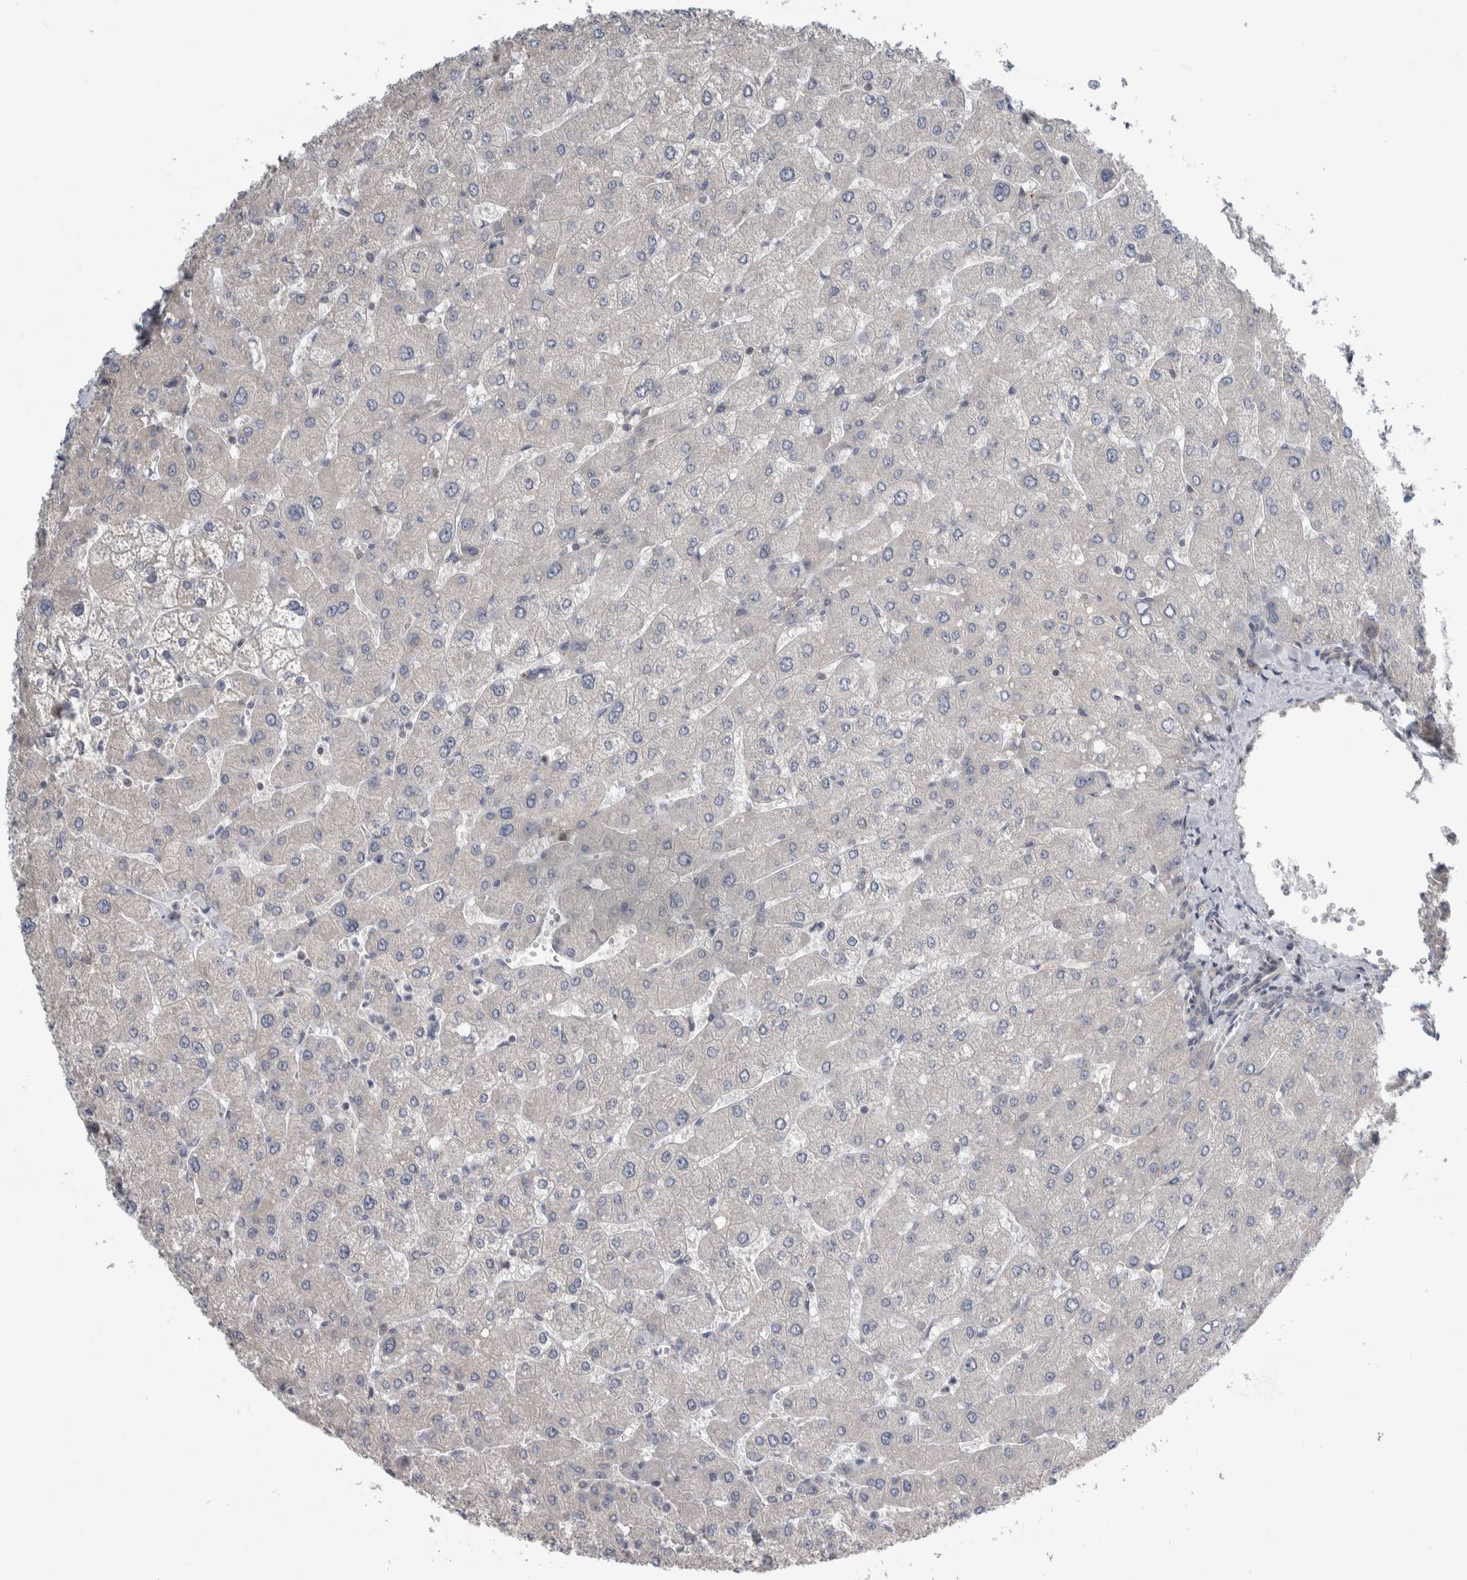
{"staining": {"intensity": "negative", "quantity": "none", "location": "none"}, "tissue": "liver", "cell_type": "Cholangiocytes", "image_type": "normal", "snomed": [{"axis": "morphology", "description": "Normal tissue, NOS"}, {"axis": "topography", "description": "Liver"}], "caption": "This is a histopathology image of immunohistochemistry (IHC) staining of benign liver, which shows no positivity in cholangiocytes.", "gene": "TAX1BP1", "patient": {"sex": "male", "age": 55}}